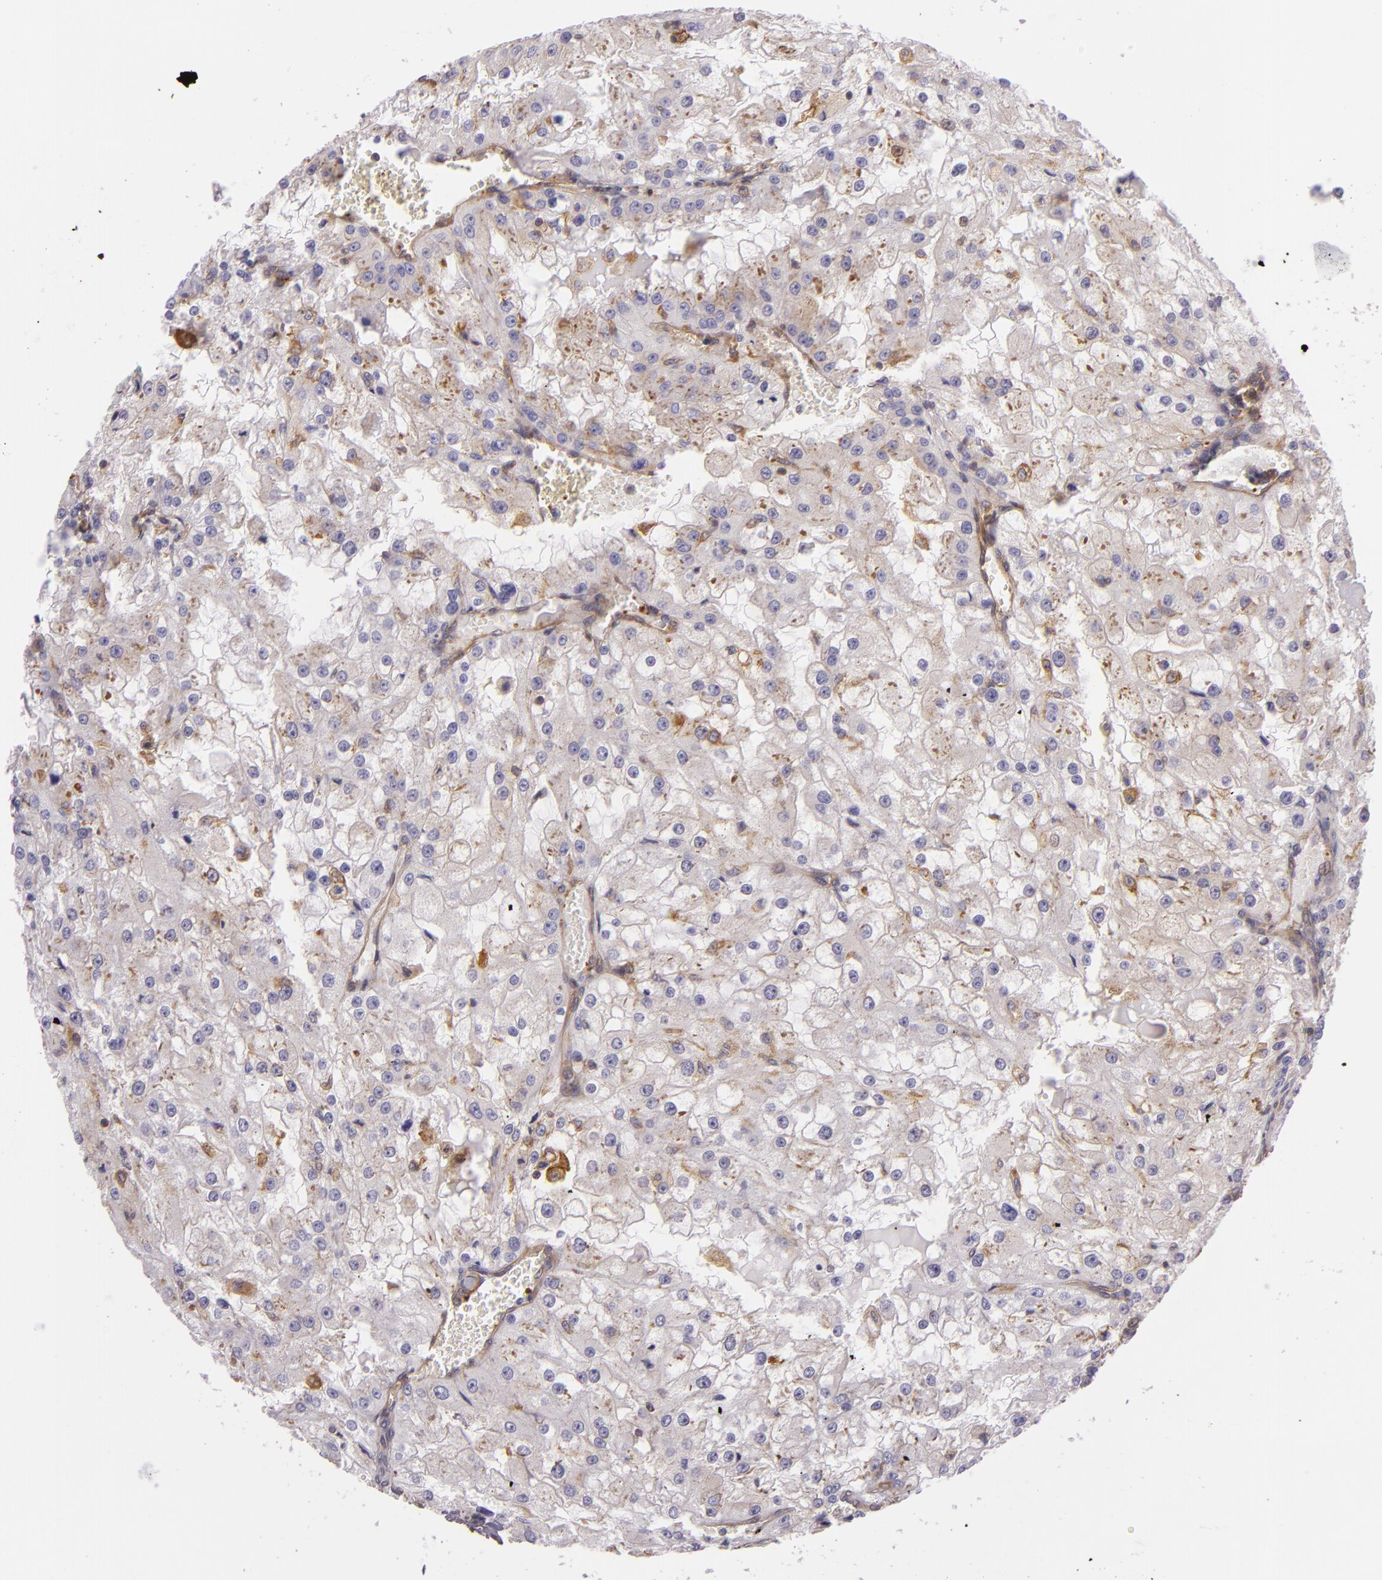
{"staining": {"intensity": "weak", "quantity": "<25%", "location": "cytoplasmic/membranous"}, "tissue": "renal cancer", "cell_type": "Tumor cells", "image_type": "cancer", "snomed": [{"axis": "morphology", "description": "Adenocarcinoma, NOS"}, {"axis": "topography", "description": "Kidney"}], "caption": "Immunohistochemistry (IHC) of human adenocarcinoma (renal) displays no staining in tumor cells.", "gene": "TLN1", "patient": {"sex": "female", "age": 74}}